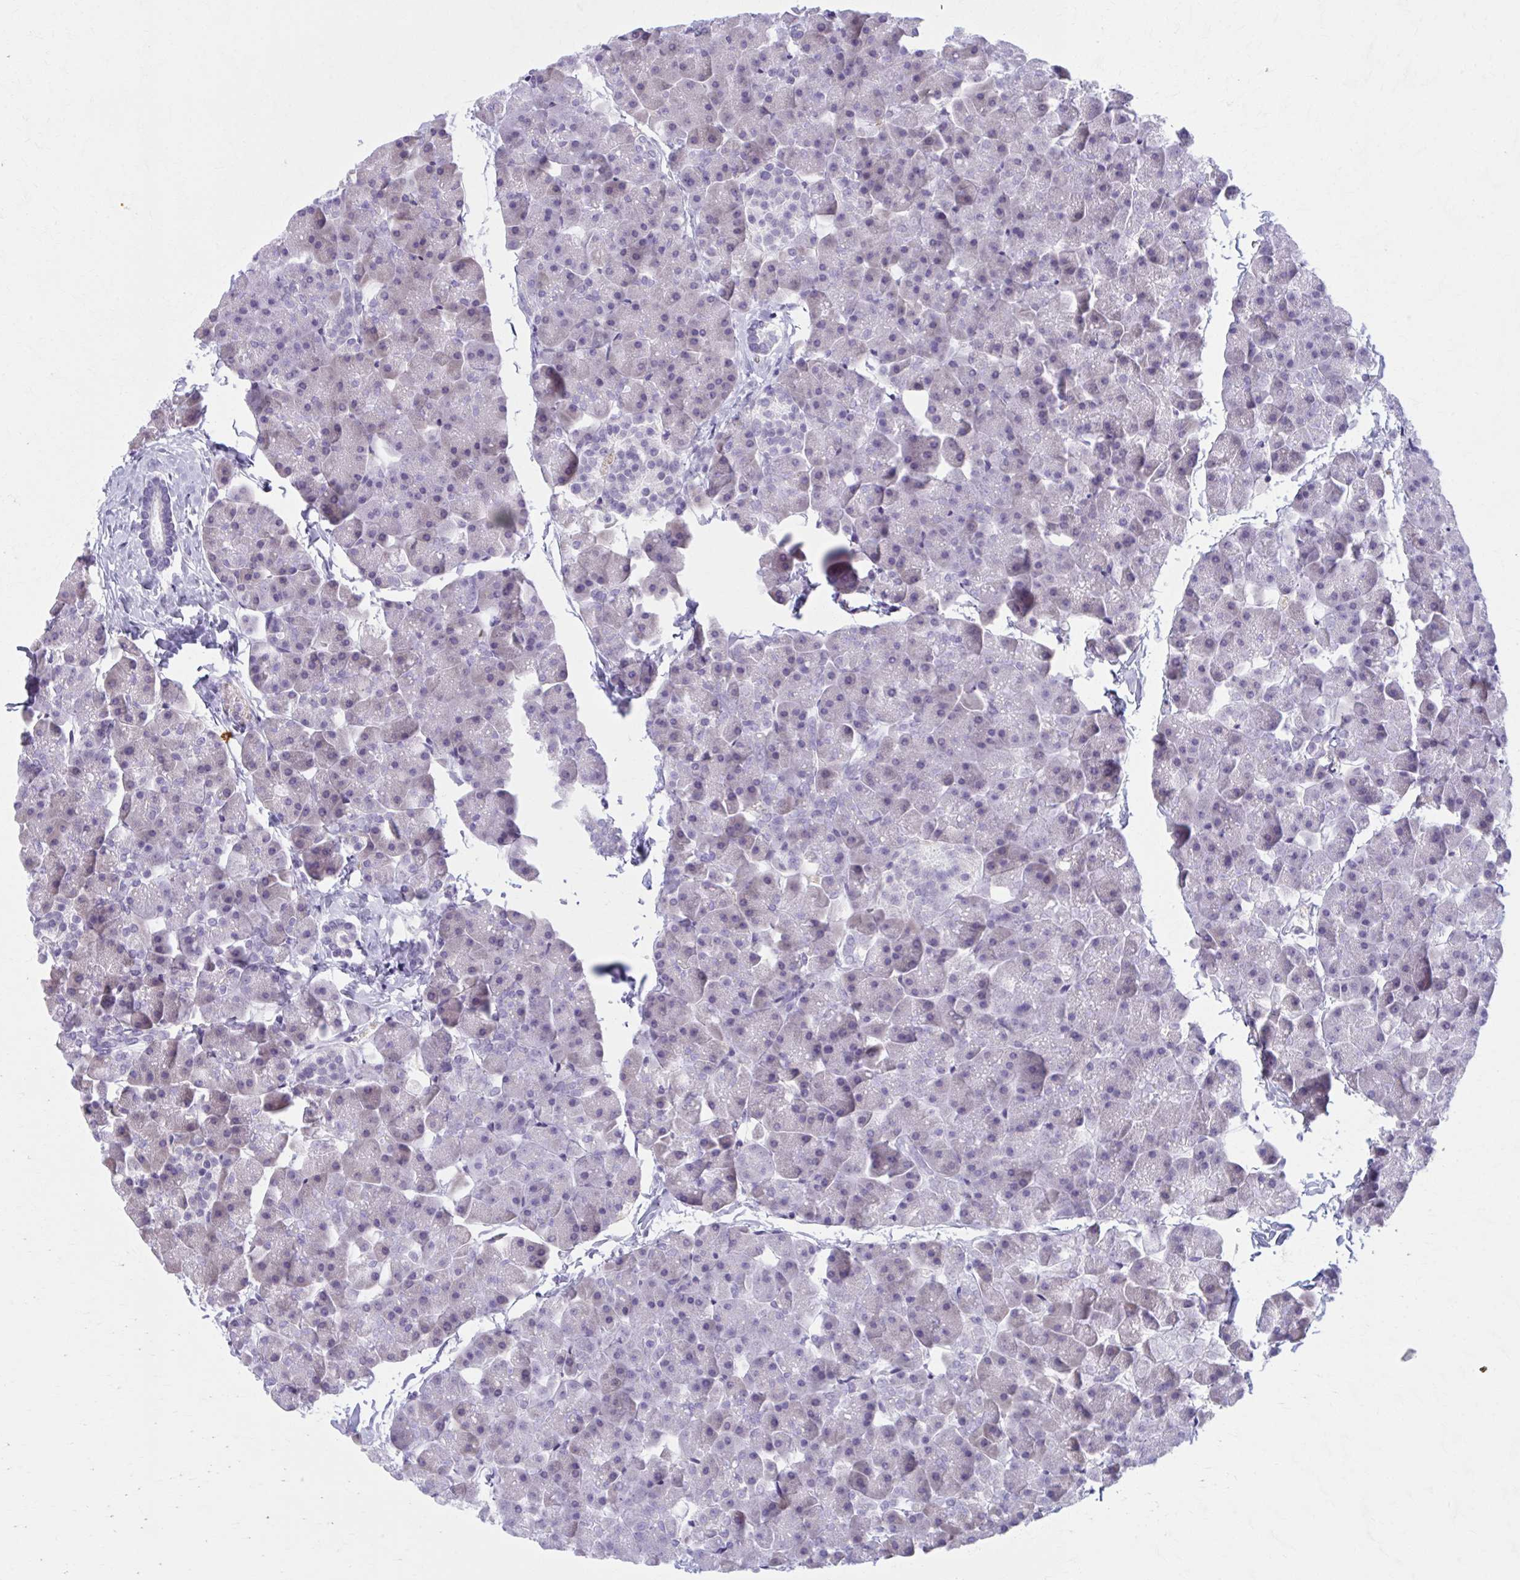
{"staining": {"intensity": "weak", "quantity": "<25%", "location": "nuclear"}, "tissue": "pancreas", "cell_type": "Exocrine glandular cells", "image_type": "normal", "snomed": [{"axis": "morphology", "description": "Normal tissue, NOS"}, {"axis": "topography", "description": "Pancreas"}], "caption": "Pancreas stained for a protein using immunohistochemistry (IHC) displays no positivity exocrine glandular cells.", "gene": "CCDC105", "patient": {"sex": "male", "age": 35}}